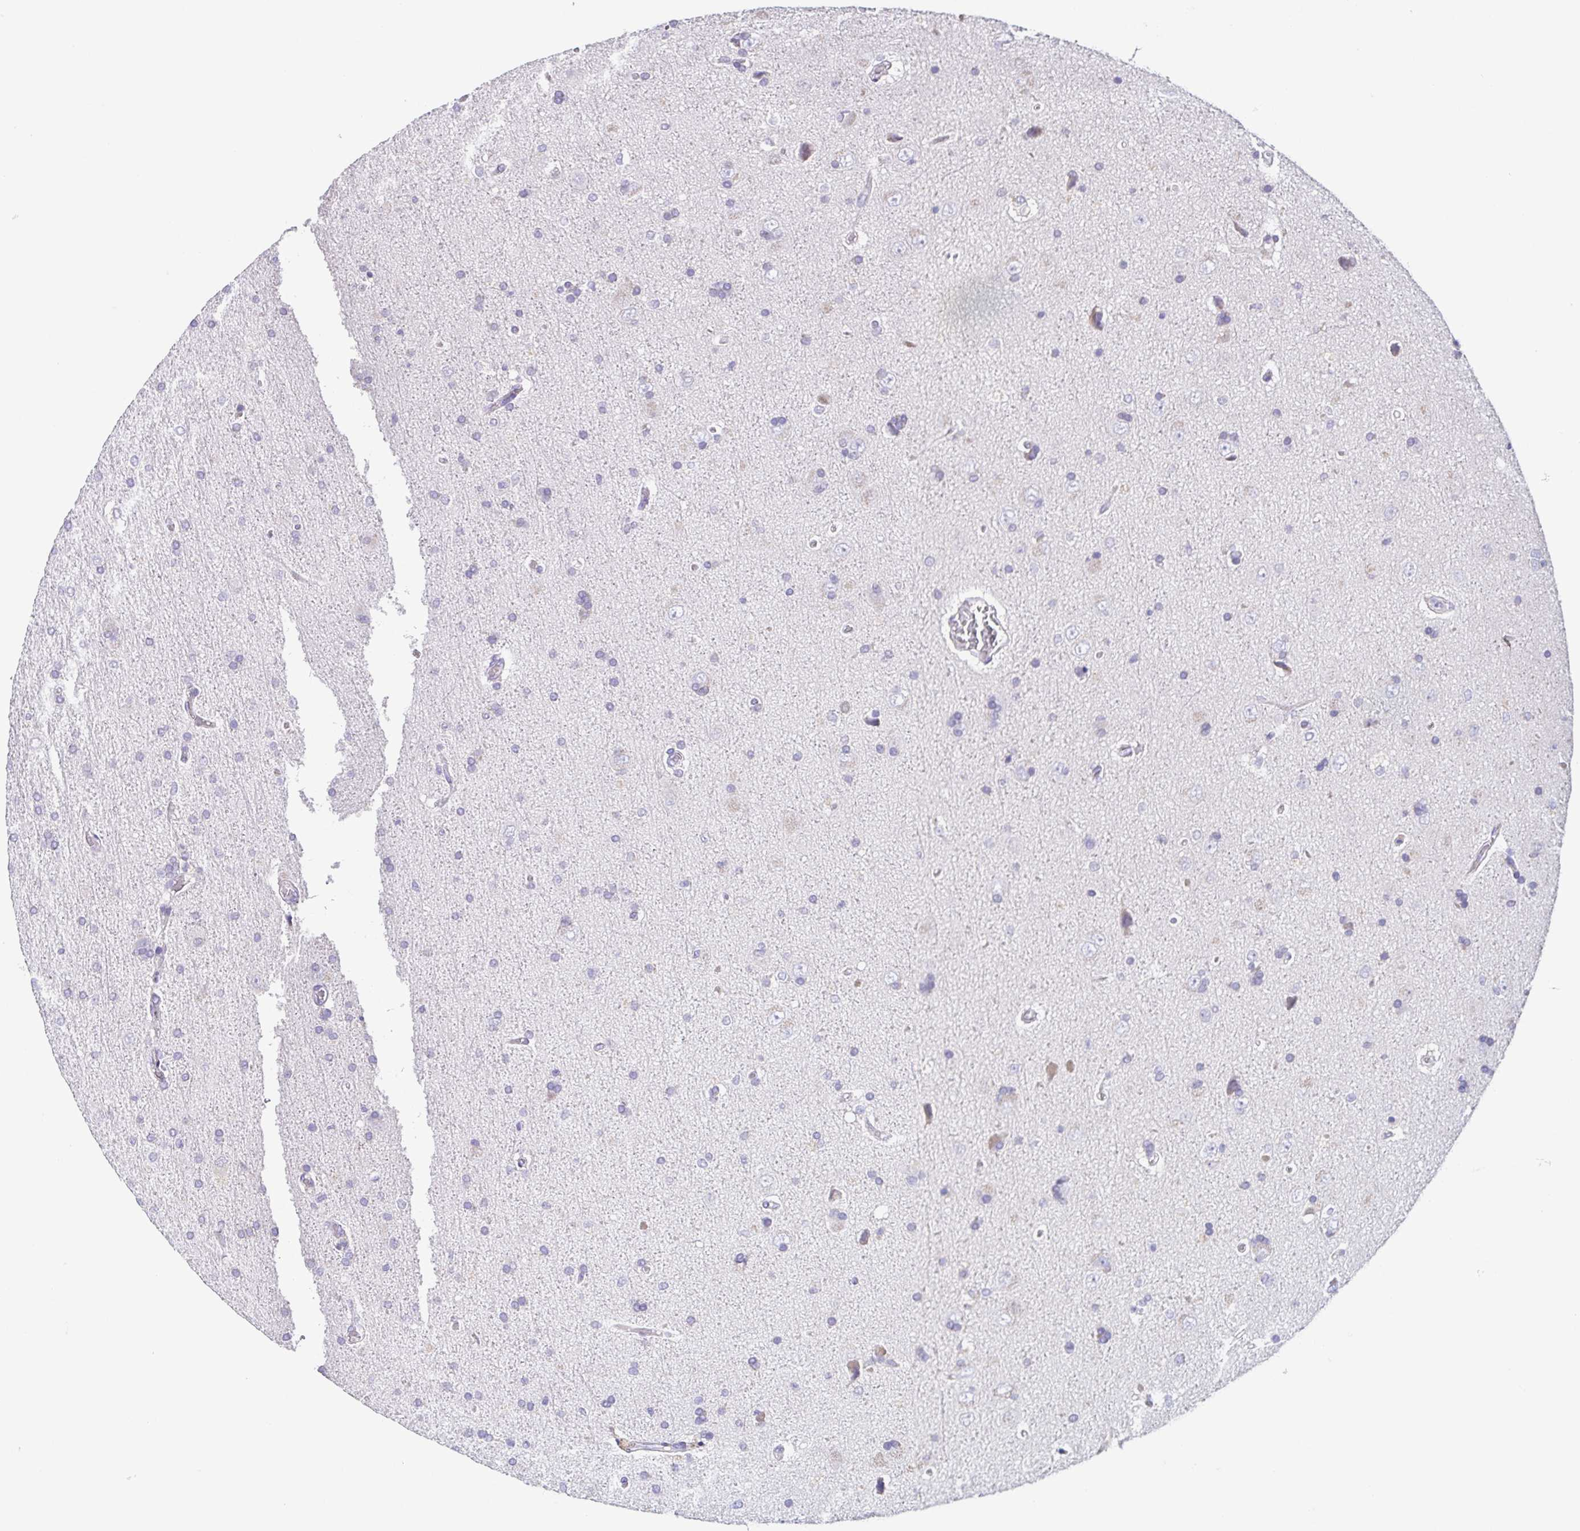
{"staining": {"intensity": "negative", "quantity": "none", "location": "none"}, "tissue": "glioma", "cell_type": "Tumor cells", "image_type": "cancer", "snomed": [{"axis": "morphology", "description": "Glioma, malignant, High grade"}, {"axis": "topography", "description": "Cerebral cortex"}], "caption": "The micrograph demonstrates no staining of tumor cells in glioma.", "gene": "RDH11", "patient": {"sex": "male", "age": 70}}